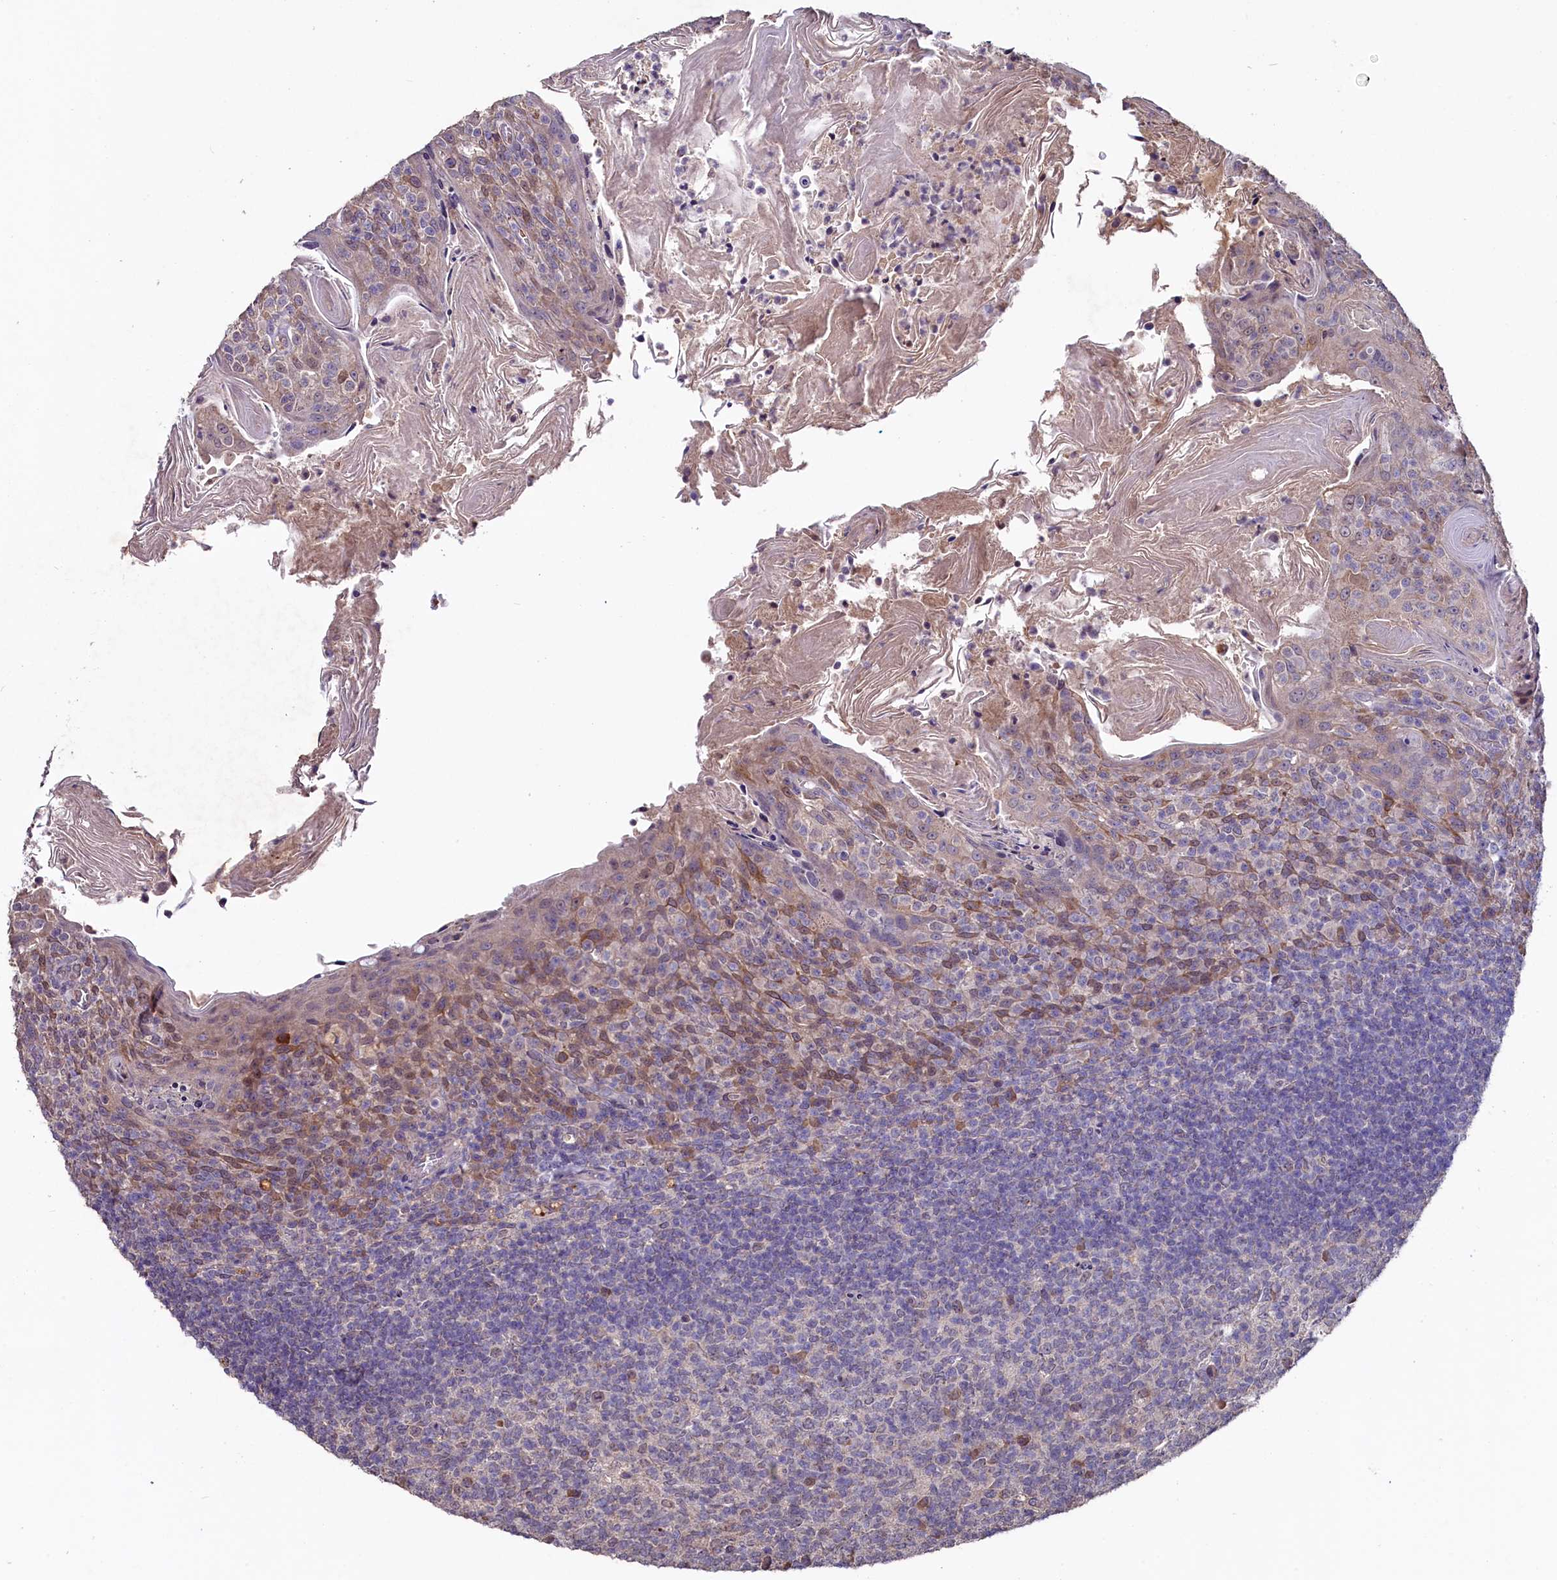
{"staining": {"intensity": "negative", "quantity": "none", "location": "none"}, "tissue": "tonsil", "cell_type": "Germinal center cells", "image_type": "normal", "snomed": [{"axis": "morphology", "description": "Normal tissue, NOS"}, {"axis": "topography", "description": "Tonsil"}], "caption": "Immunohistochemistry of unremarkable tonsil reveals no staining in germinal center cells.", "gene": "SLC39A6", "patient": {"sex": "female", "age": 10}}